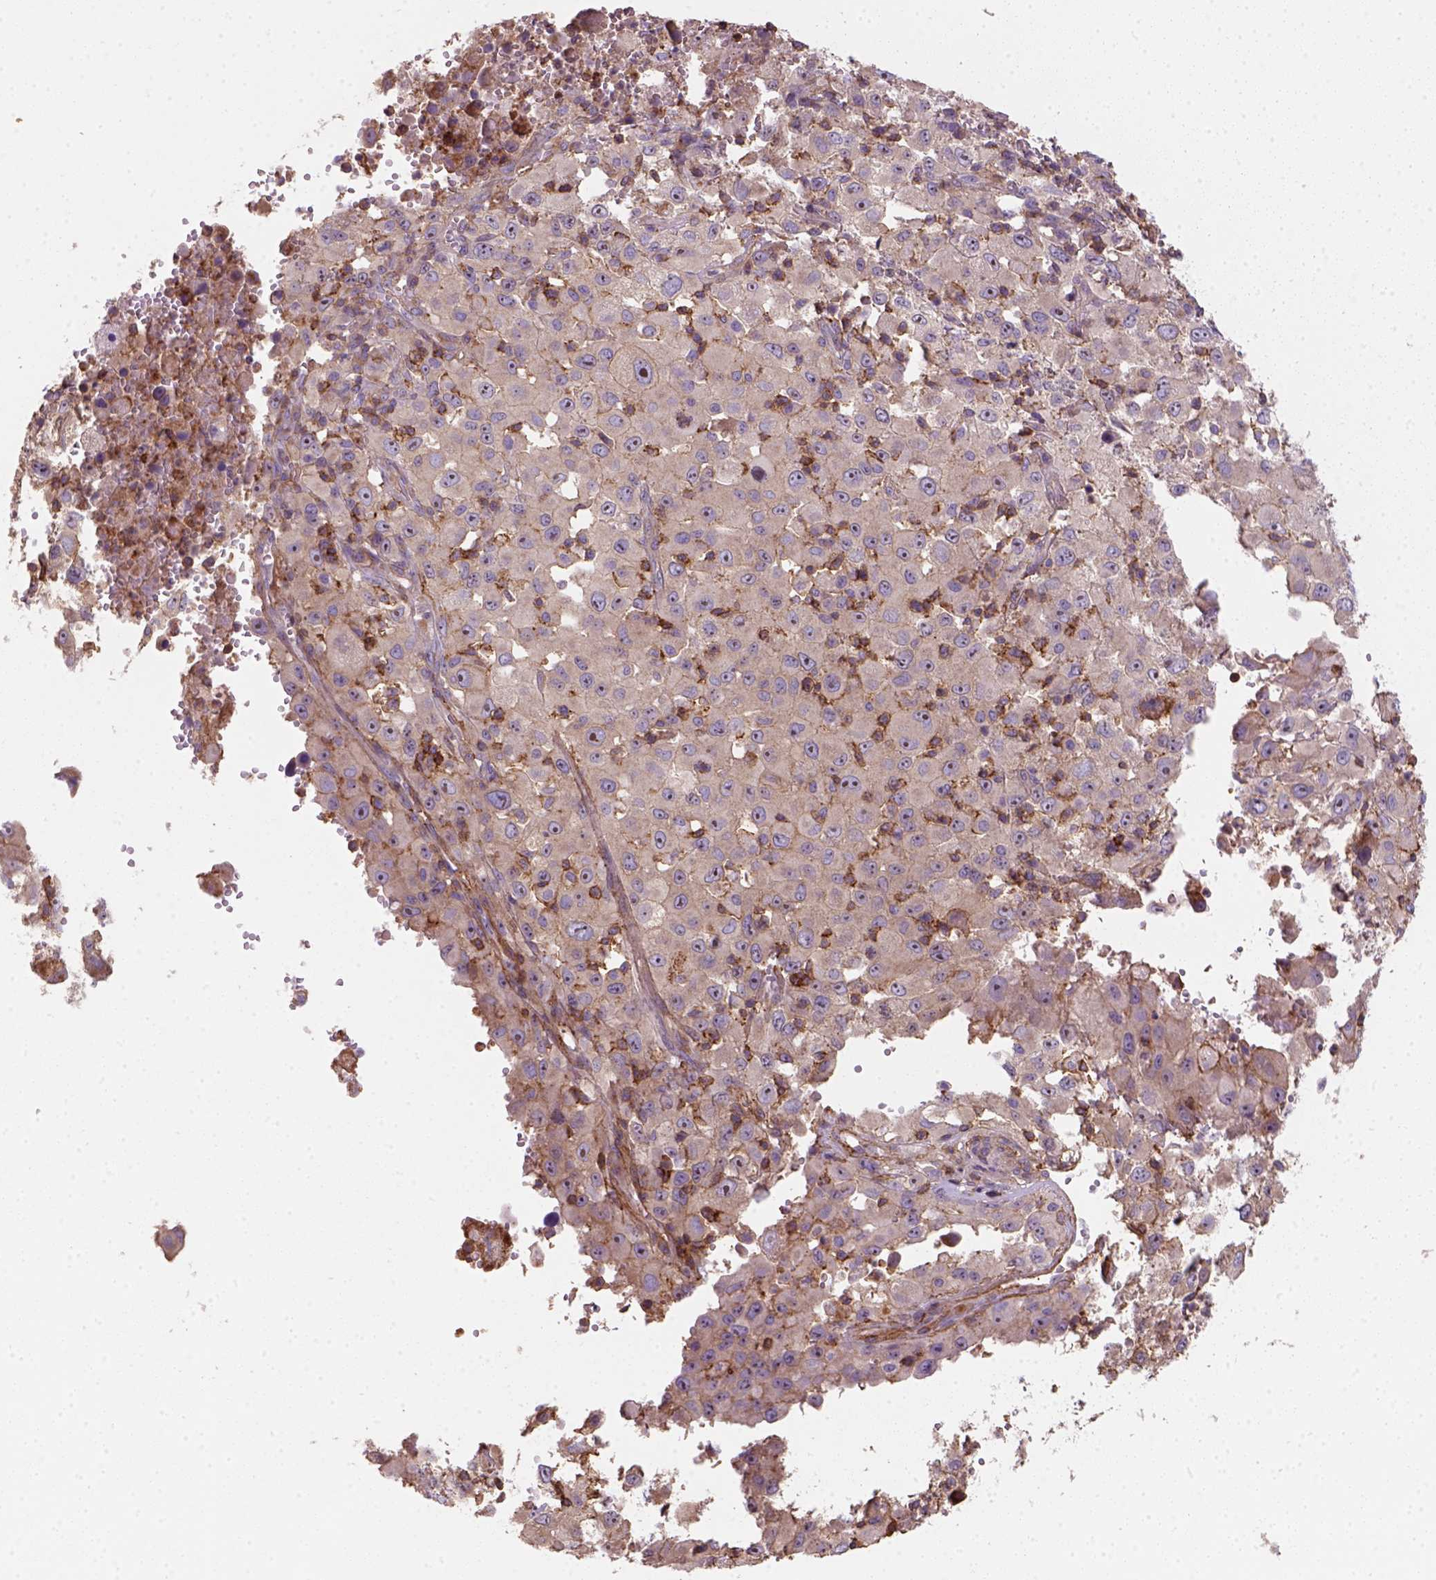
{"staining": {"intensity": "weak", "quantity": "<25%", "location": "cytoplasmic/membranous"}, "tissue": "melanoma", "cell_type": "Tumor cells", "image_type": "cancer", "snomed": [{"axis": "morphology", "description": "Malignant melanoma, Metastatic site"}, {"axis": "topography", "description": "Soft tissue"}], "caption": "A micrograph of human melanoma is negative for staining in tumor cells.", "gene": "GPRC5D", "patient": {"sex": "male", "age": 50}}